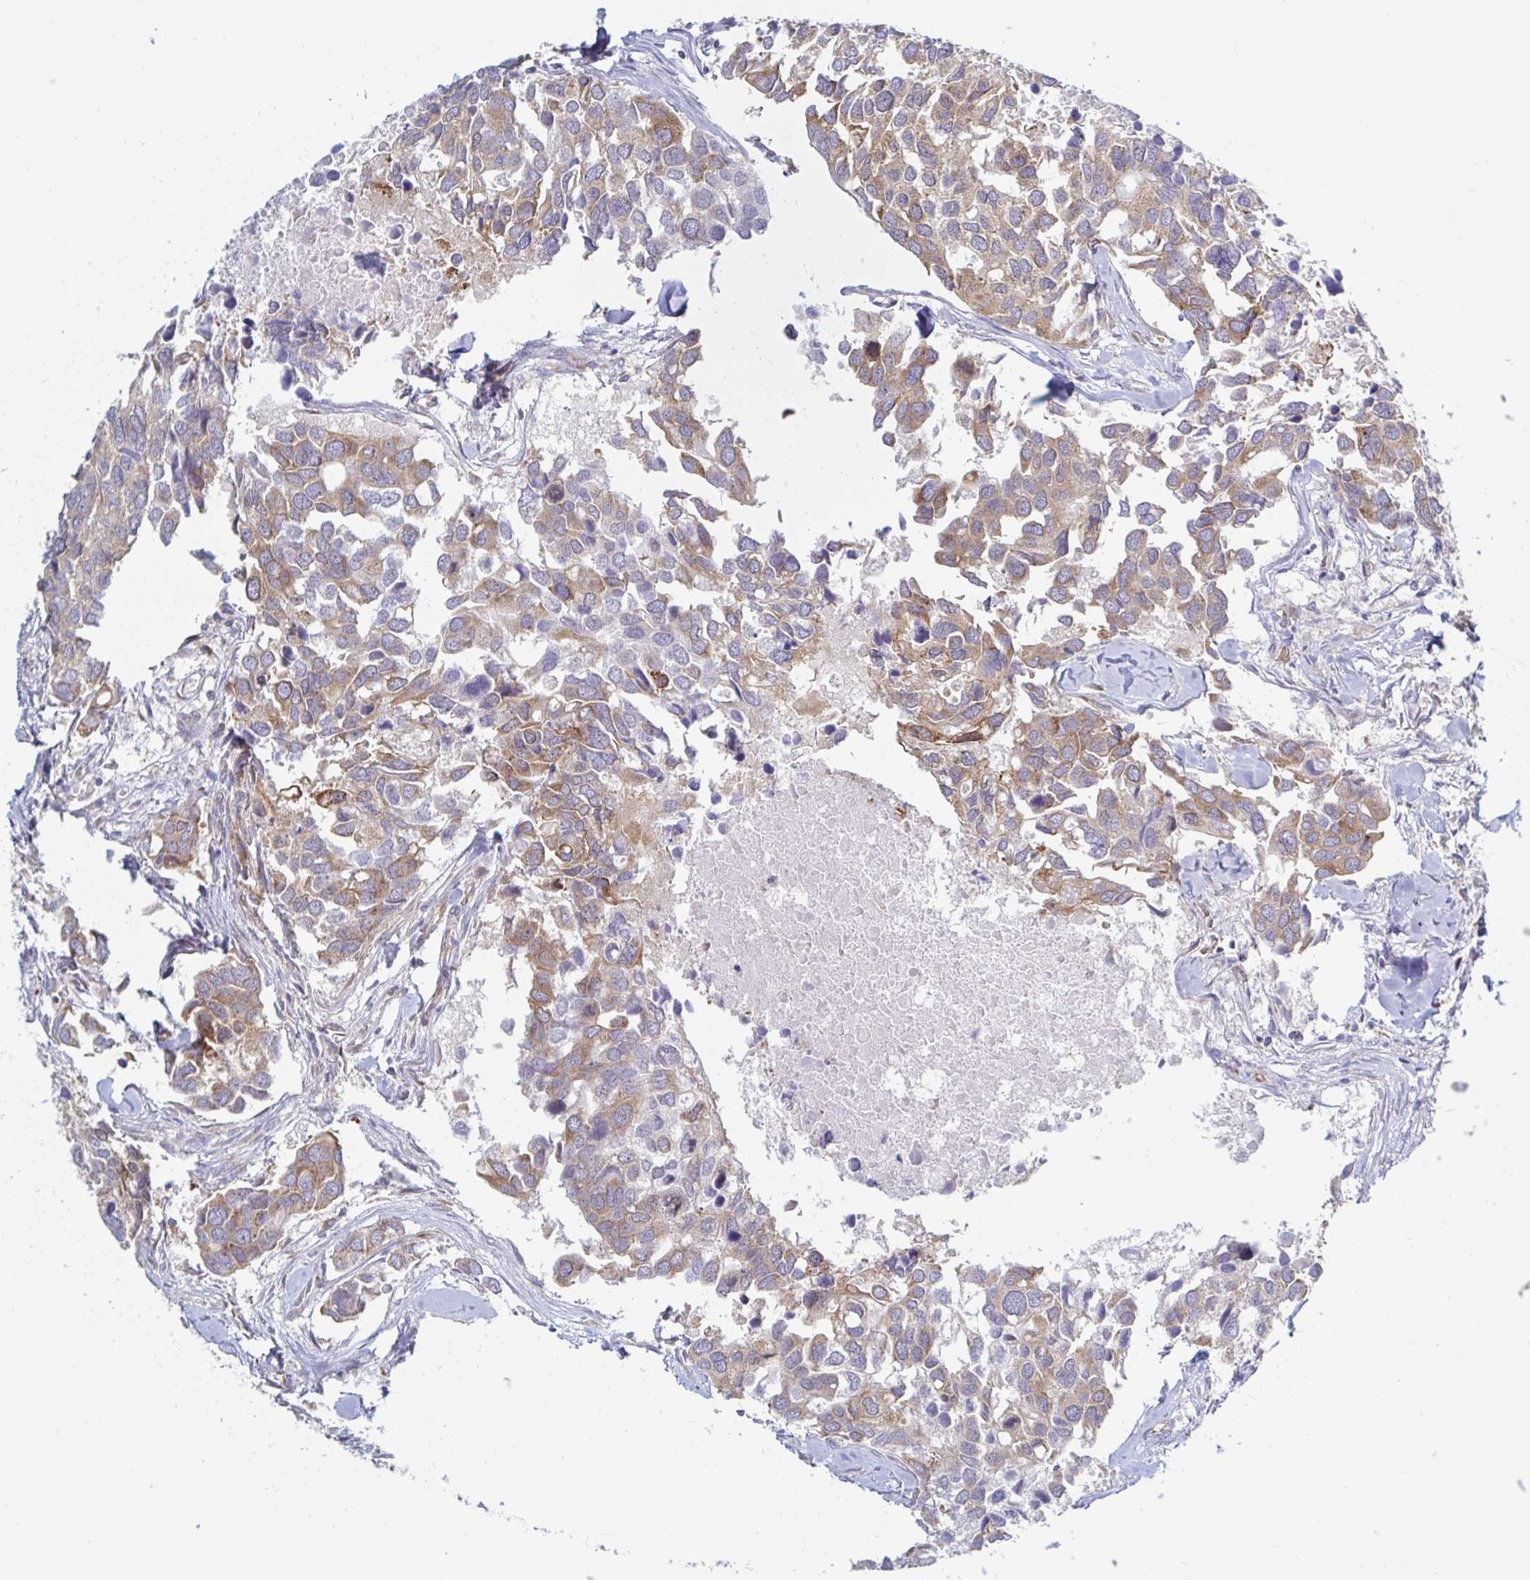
{"staining": {"intensity": "weak", "quantity": ">75%", "location": "cytoplasmic/membranous"}, "tissue": "breast cancer", "cell_type": "Tumor cells", "image_type": "cancer", "snomed": [{"axis": "morphology", "description": "Duct carcinoma"}, {"axis": "topography", "description": "Breast"}], "caption": "Immunohistochemistry (IHC) (DAB (3,3'-diaminobenzidine)) staining of human breast cancer demonstrates weak cytoplasmic/membranous protein staining in approximately >75% of tumor cells.", "gene": "LARP1", "patient": {"sex": "female", "age": 83}}